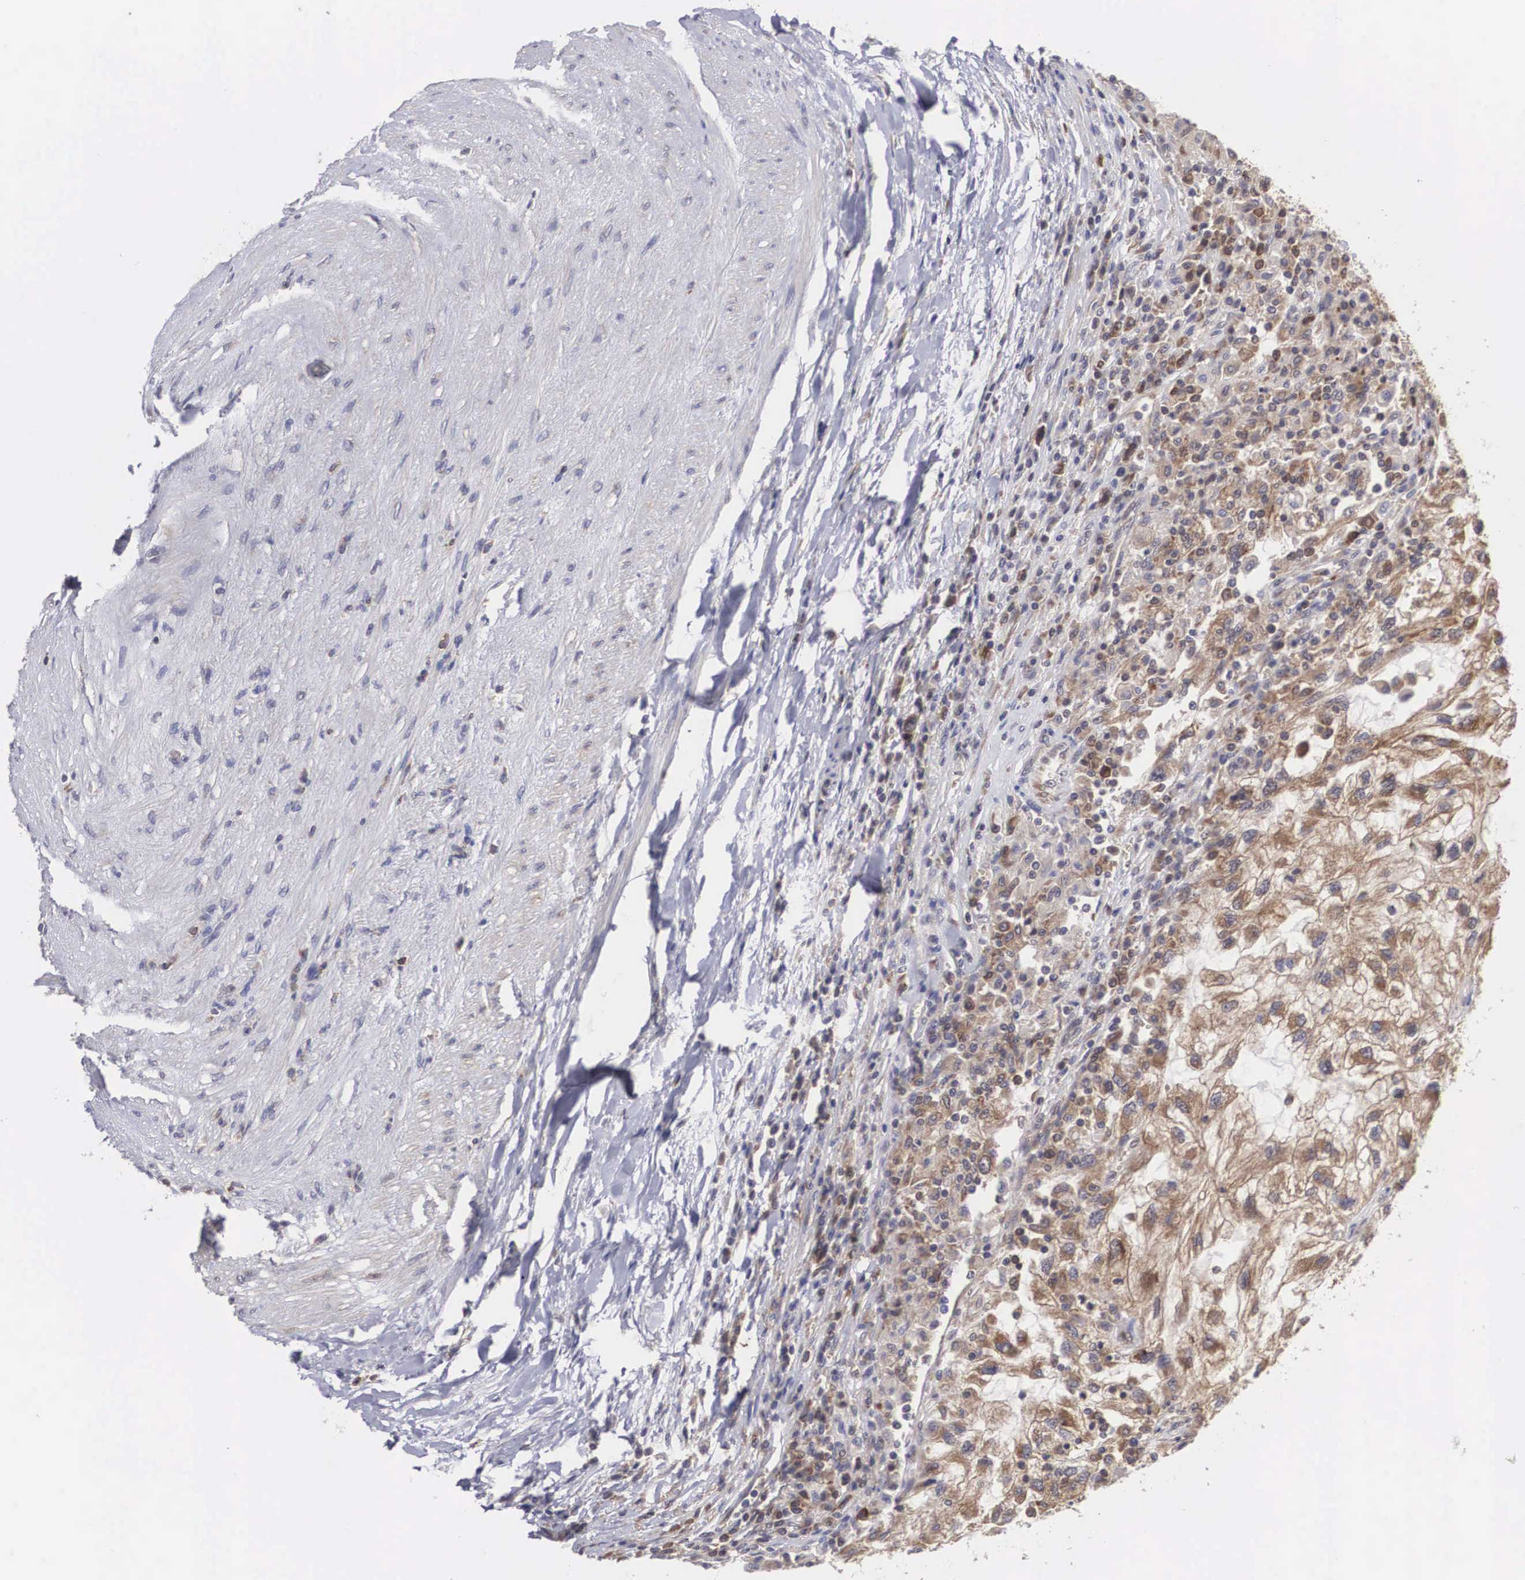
{"staining": {"intensity": "moderate", "quantity": ">75%", "location": "cytoplasmic/membranous,nuclear"}, "tissue": "renal cancer", "cell_type": "Tumor cells", "image_type": "cancer", "snomed": [{"axis": "morphology", "description": "Normal tissue, NOS"}, {"axis": "morphology", "description": "Adenocarcinoma, NOS"}, {"axis": "topography", "description": "Kidney"}], "caption": "Adenocarcinoma (renal) tissue displays moderate cytoplasmic/membranous and nuclear staining in approximately >75% of tumor cells (Stains: DAB (3,3'-diaminobenzidine) in brown, nuclei in blue, Microscopy: brightfield microscopy at high magnification).", "gene": "ADSL", "patient": {"sex": "male", "age": 71}}